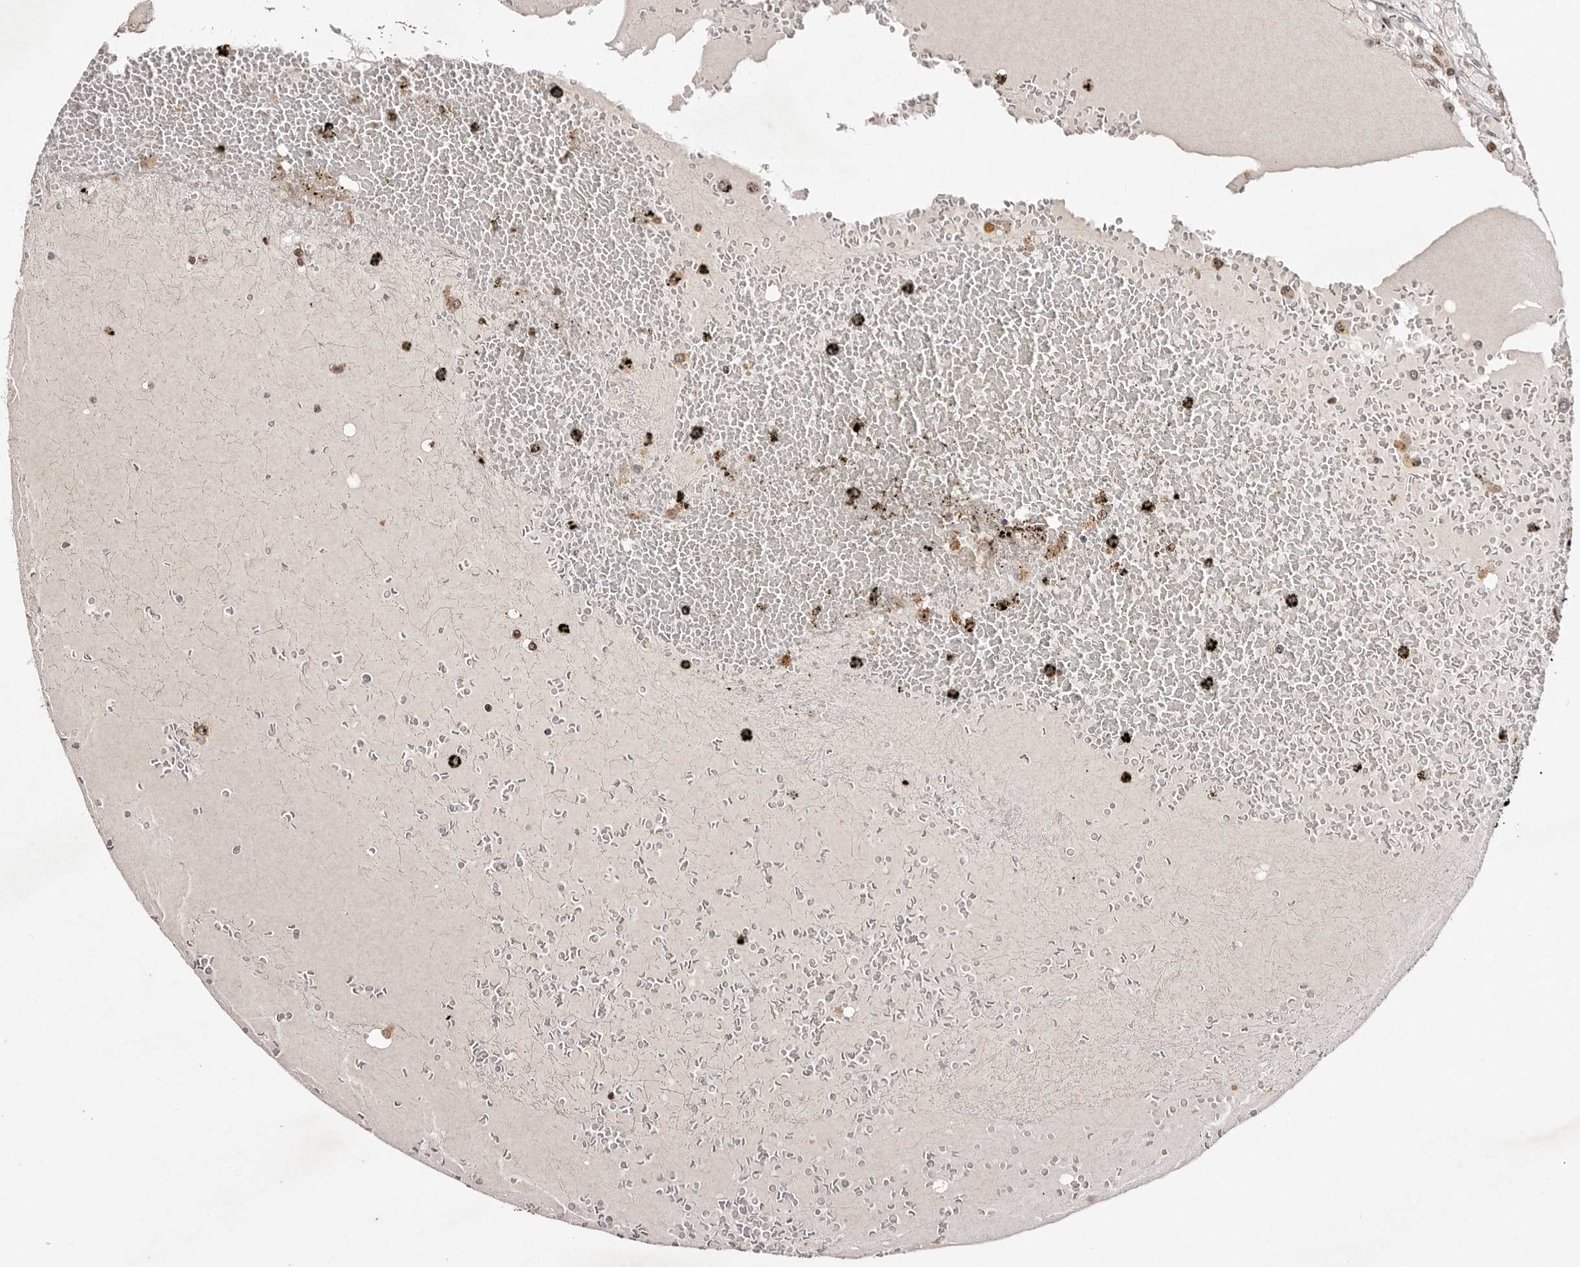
{"staining": {"intensity": "negative", "quantity": "none", "location": "none"}, "tissue": "renal cancer", "cell_type": "Tumor cells", "image_type": "cancer", "snomed": [{"axis": "morphology", "description": "Adenocarcinoma, NOS"}, {"axis": "topography", "description": "Kidney"}], "caption": "Immunohistochemistry photomicrograph of human renal cancer (adenocarcinoma) stained for a protein (brown), which demonstrates no staining in tumor cells.", "gene": "FBXO5", "patient": {"sex": "male", "age": 56}}